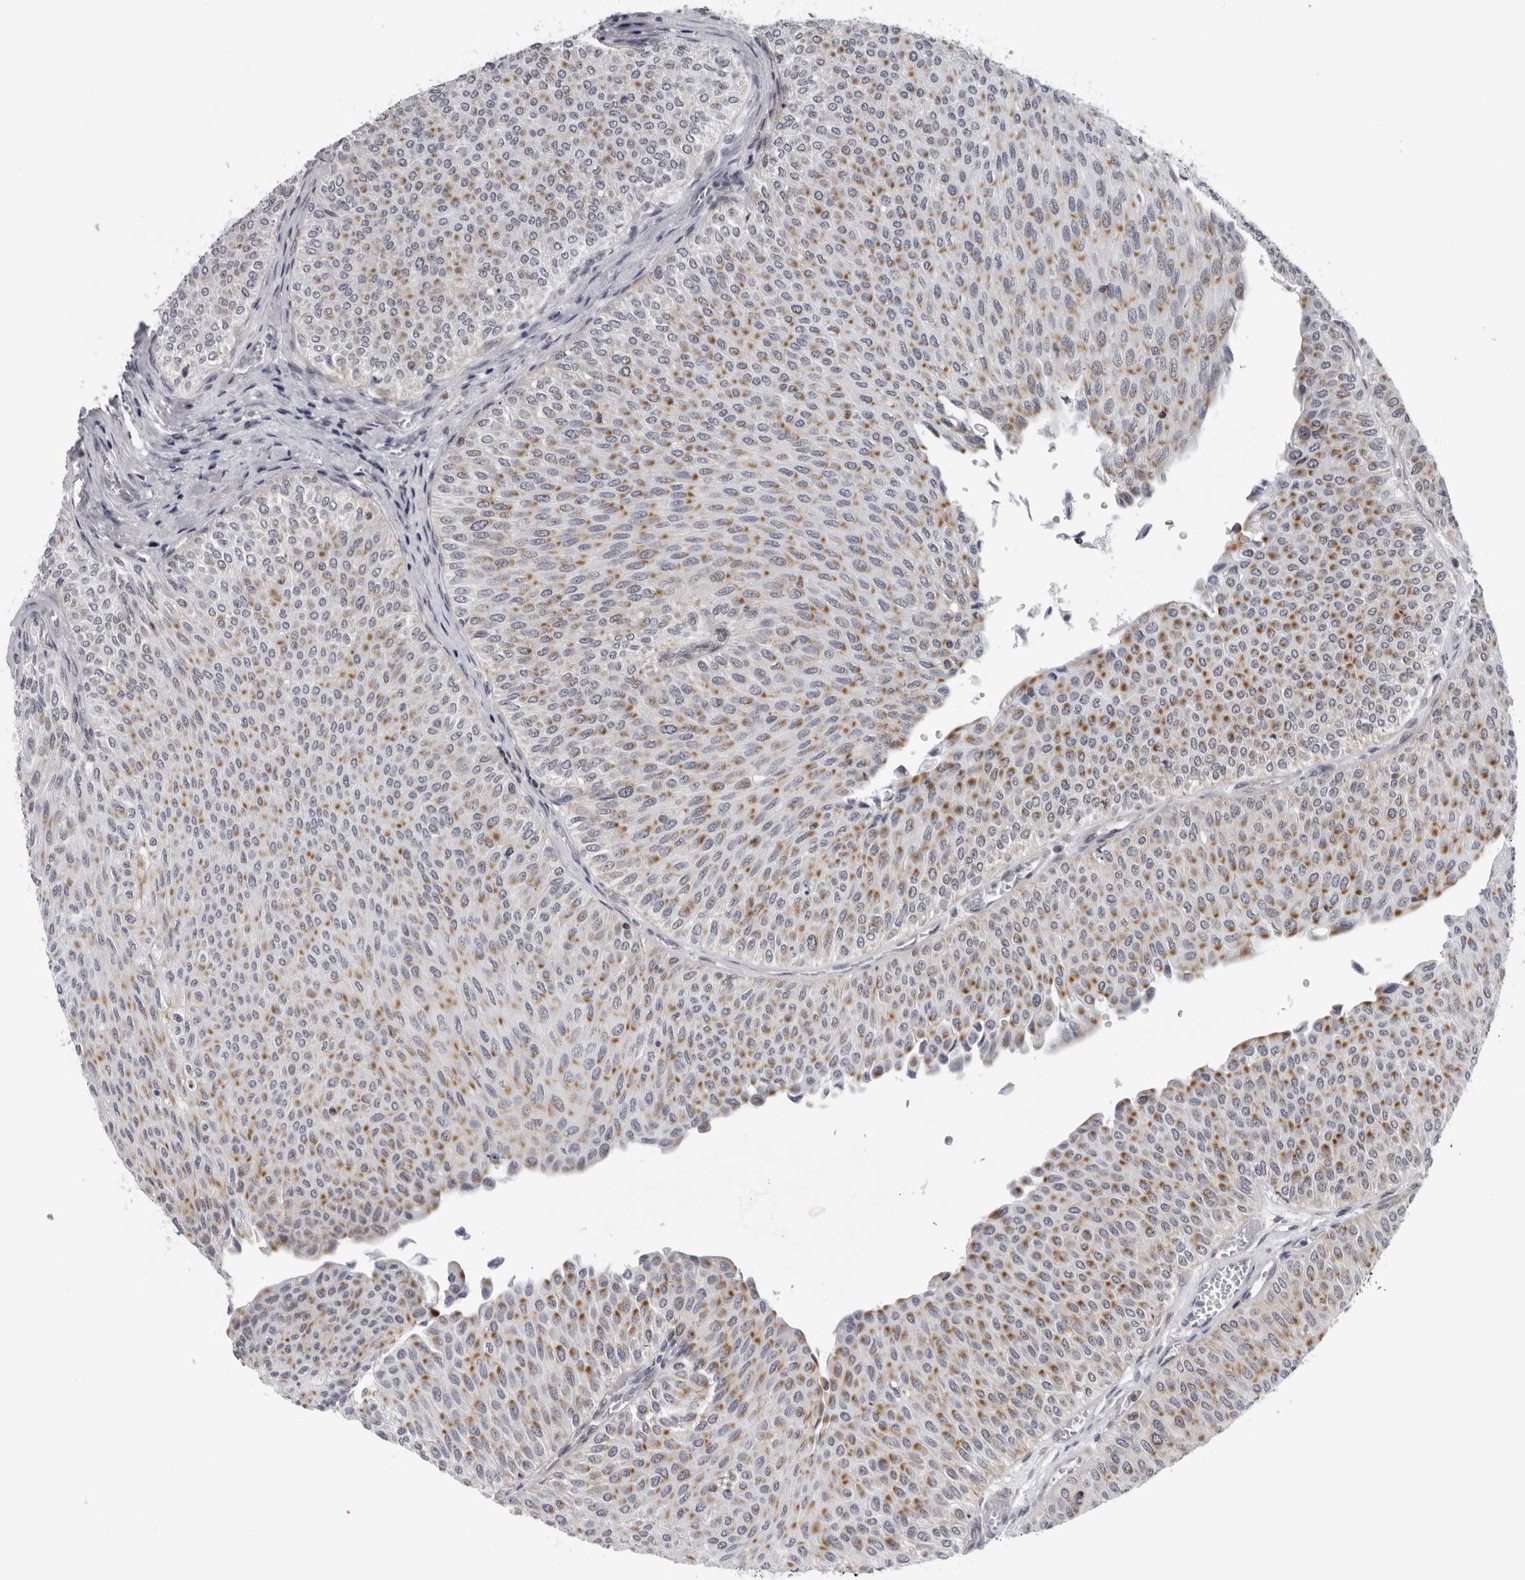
{"staining": {"intensity": "moderate", "quantity": "25%-75%", "location": "cytoplasmic/membranous"}, "tissue": "urothelial cancer", "cell_type": "Tumor cells", "image_type": "cancer", "snomed": [{"axis": "morphology", "description": "Urothelial carcinoma, Low grade"}, {"axis": "topography", "description": "Urinary bladder"}], "caption": "IHC (DAB (3,3'-diaminobenzidine)) staining of human urothelial cancer shows moderate cytoplasmic/membranous protein expression in about 25%-75% of tumor cells.", "gene": "CPT2", "patient": {"sex": "male", "age": 78}}